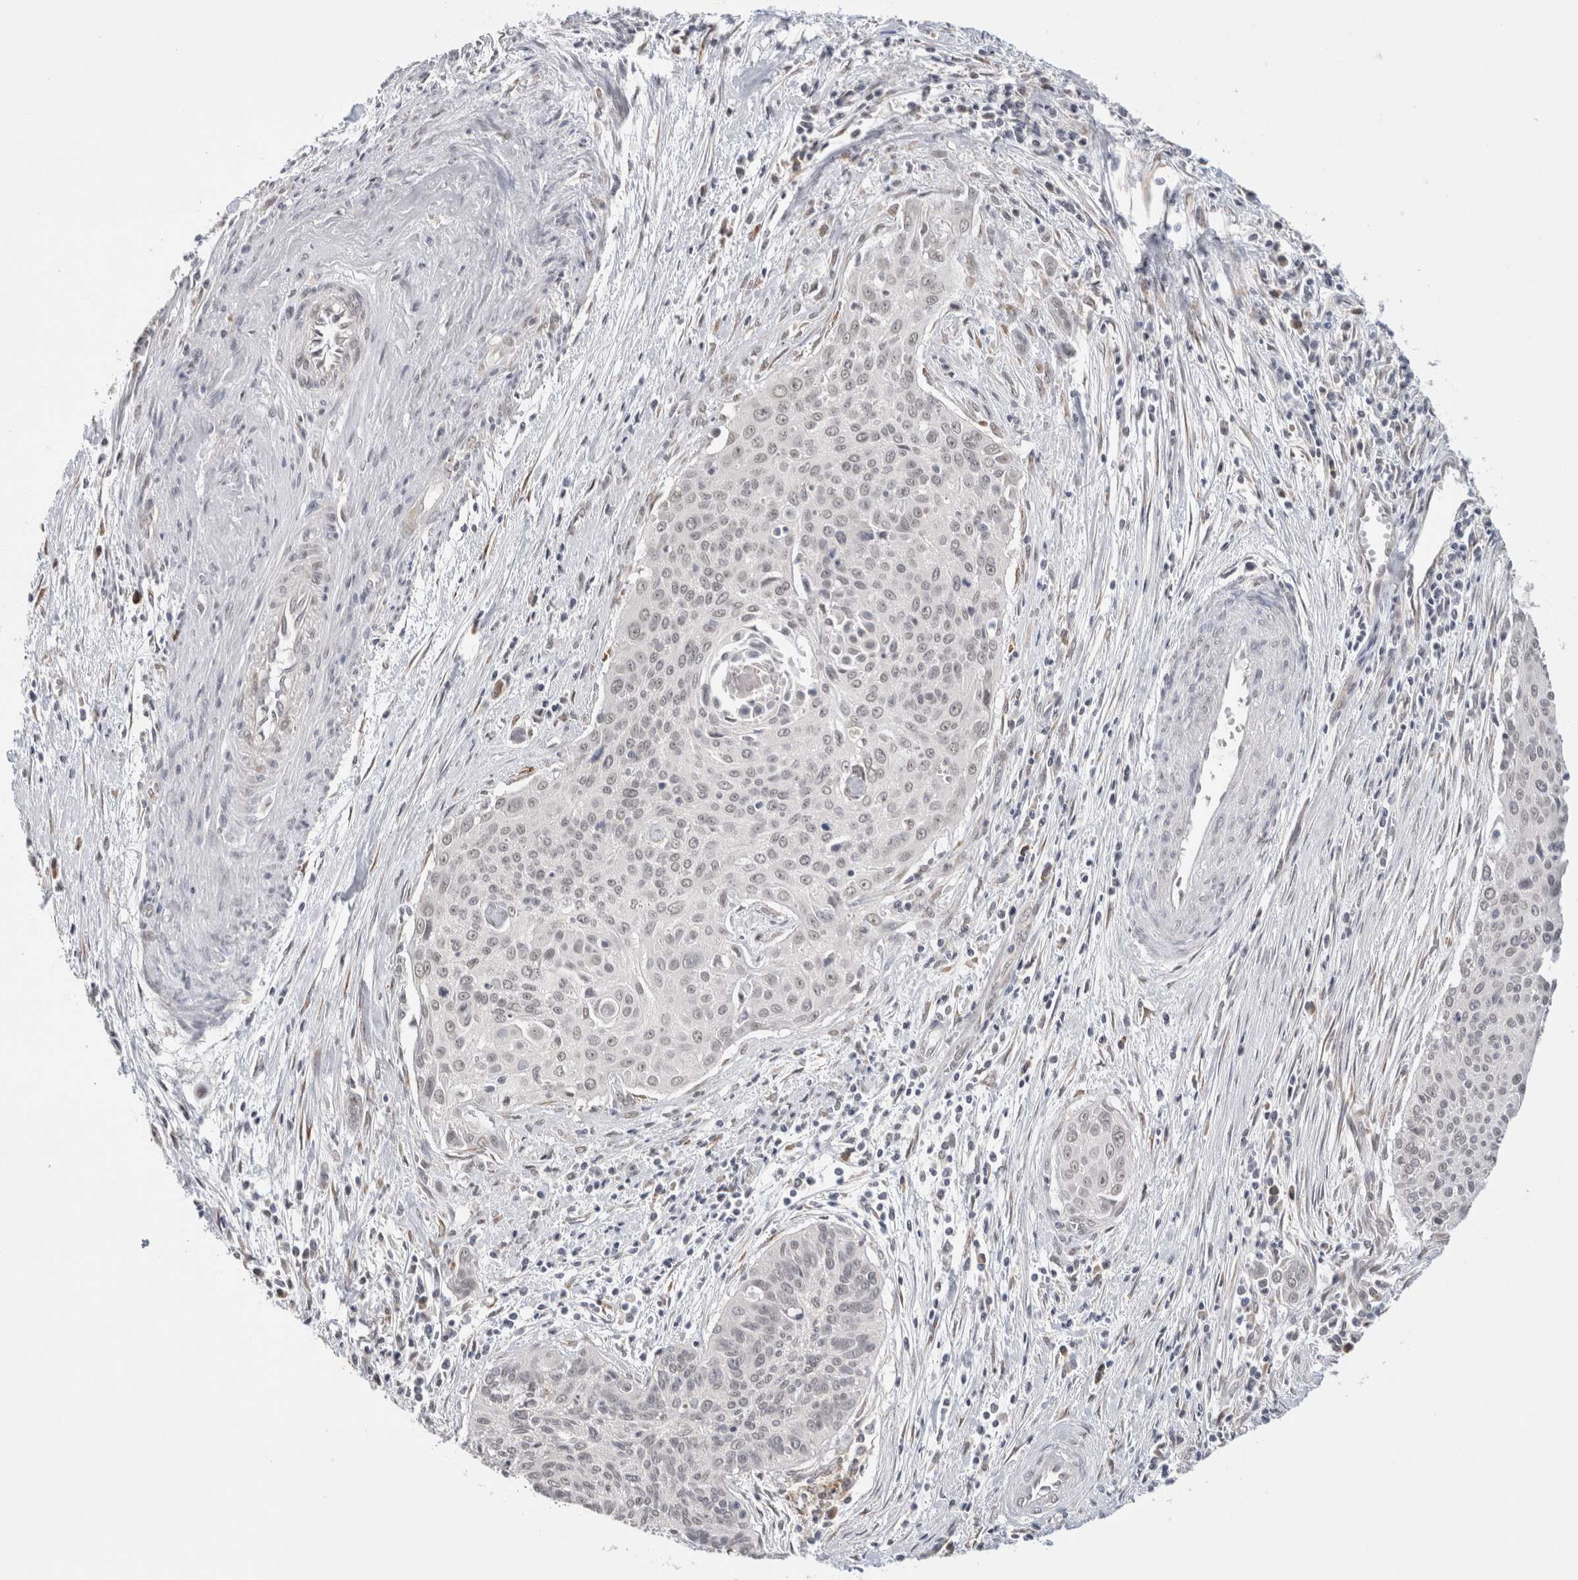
{"staining": {"intensity": "weak", "quantity": "<25%", "location": "nuclear"}, "tissue": "cervical cancer", "cell_type": "Tumor cells", "image_type": "cancer", "snomed": [{"axis": "morphology", "description": "Squamous cell carcinoma, NOS"}, {"axis": "topography", "description": "Cervix"}], "caption": "Image shows no protein expression in tumor cells of cervical cancer tissue. (Brightfield microscopy of DAB IHC at high magnification).", "gene": "HDLBP", "patient": {"sex": "female", "age": 55}}